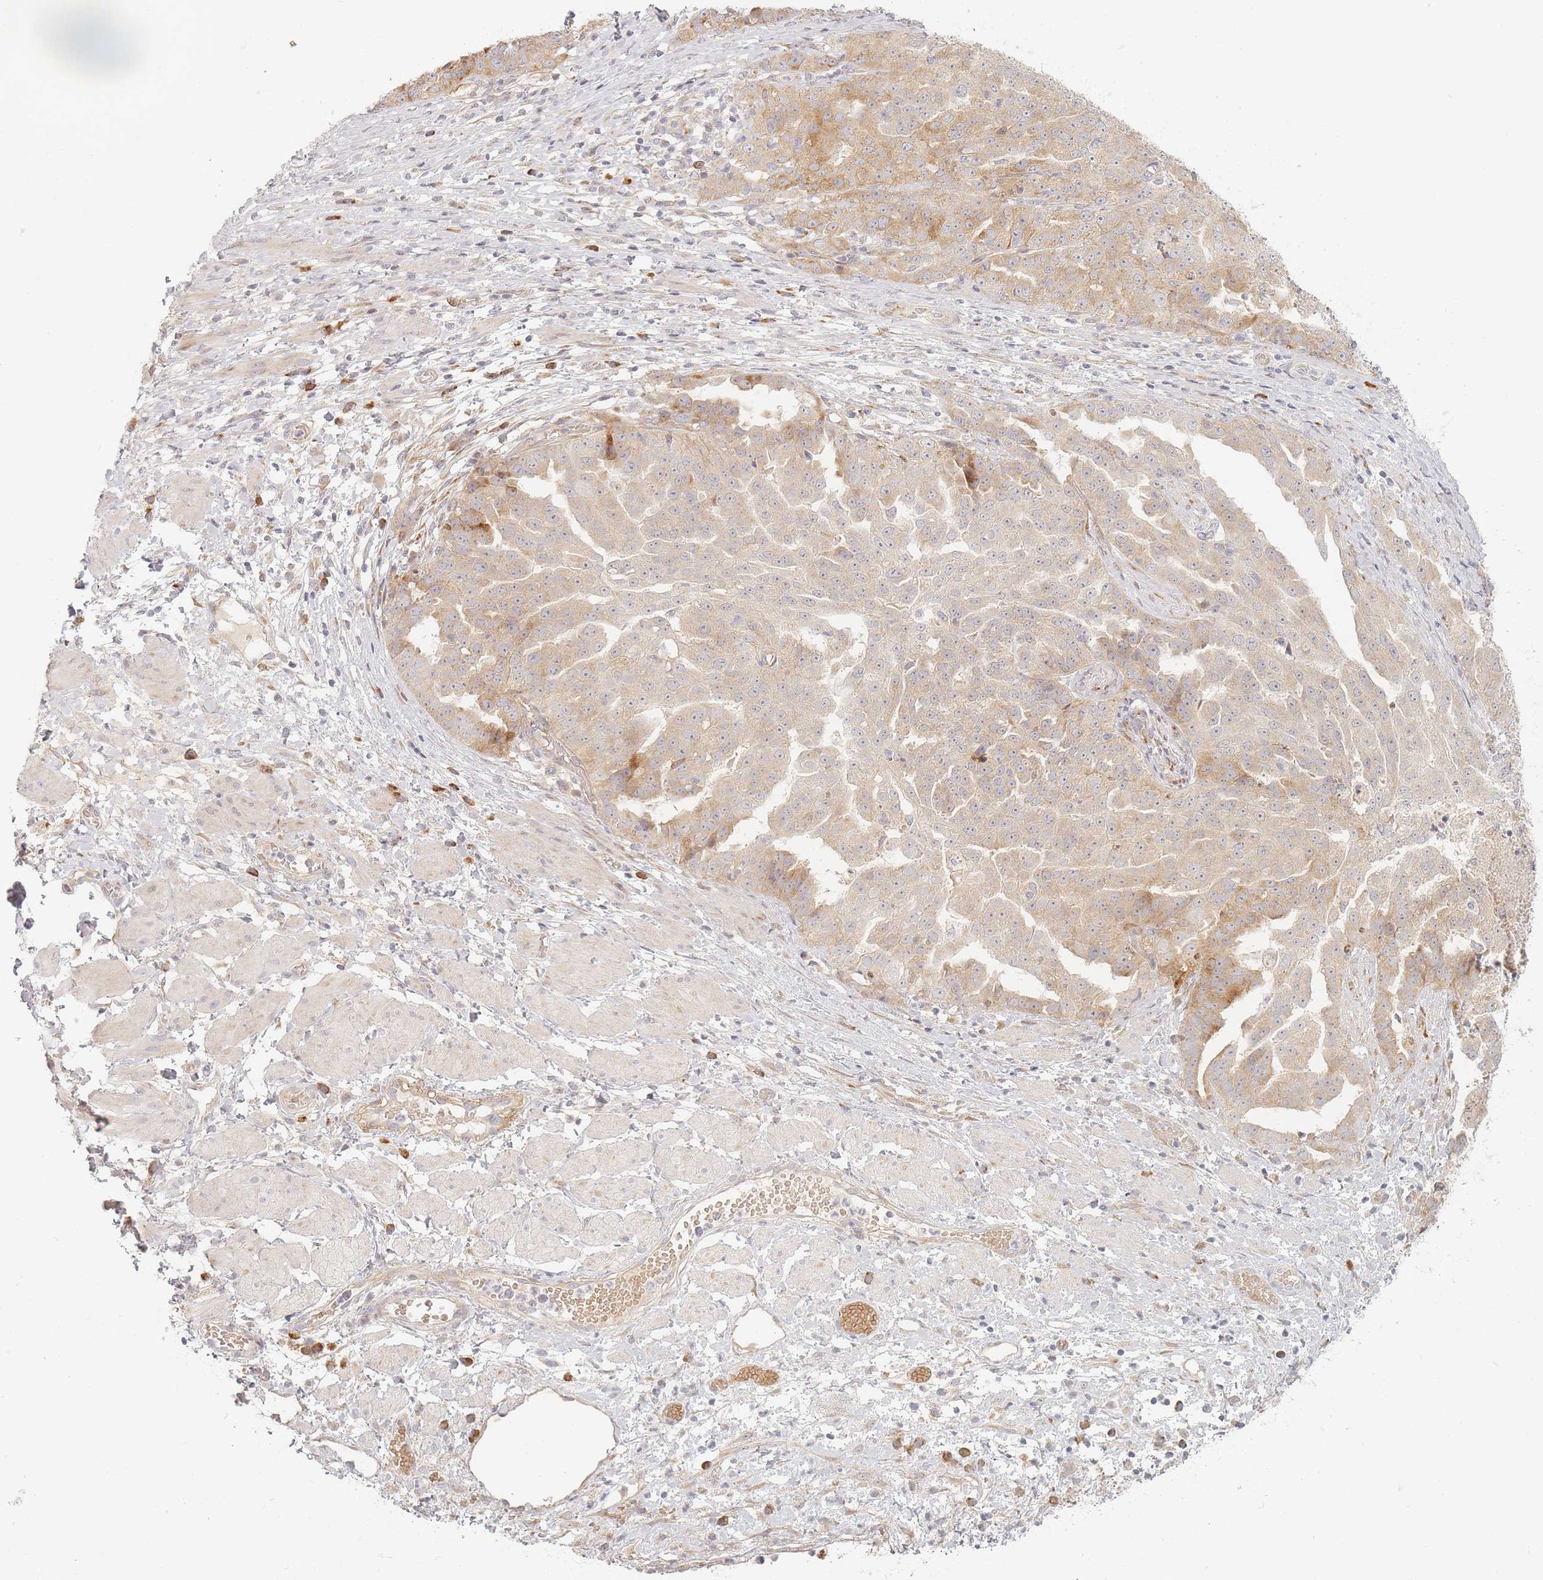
{"staining": {"intensity": "moderate", "quantity": ">75%", "location": "cytoplasmic/membranous"}, "tissue": "ovarian cancer", "cell_type": "Tumor cells", "image_type": "cancer", "snomed": [{"axis": "morphology", "description": "Cystadenocarcinoma, serous, NOS"}, {"axis": "topography", "description": "Ovary"}], "caption": "Moderate cytoplasmic/membranous protein staining is seen in approximately >75% of tumor cells in ovarian serous cystadenocarcinoma.", "gene": "ZKSCAN7", "patient": {"sex": "female", "age": 58}}